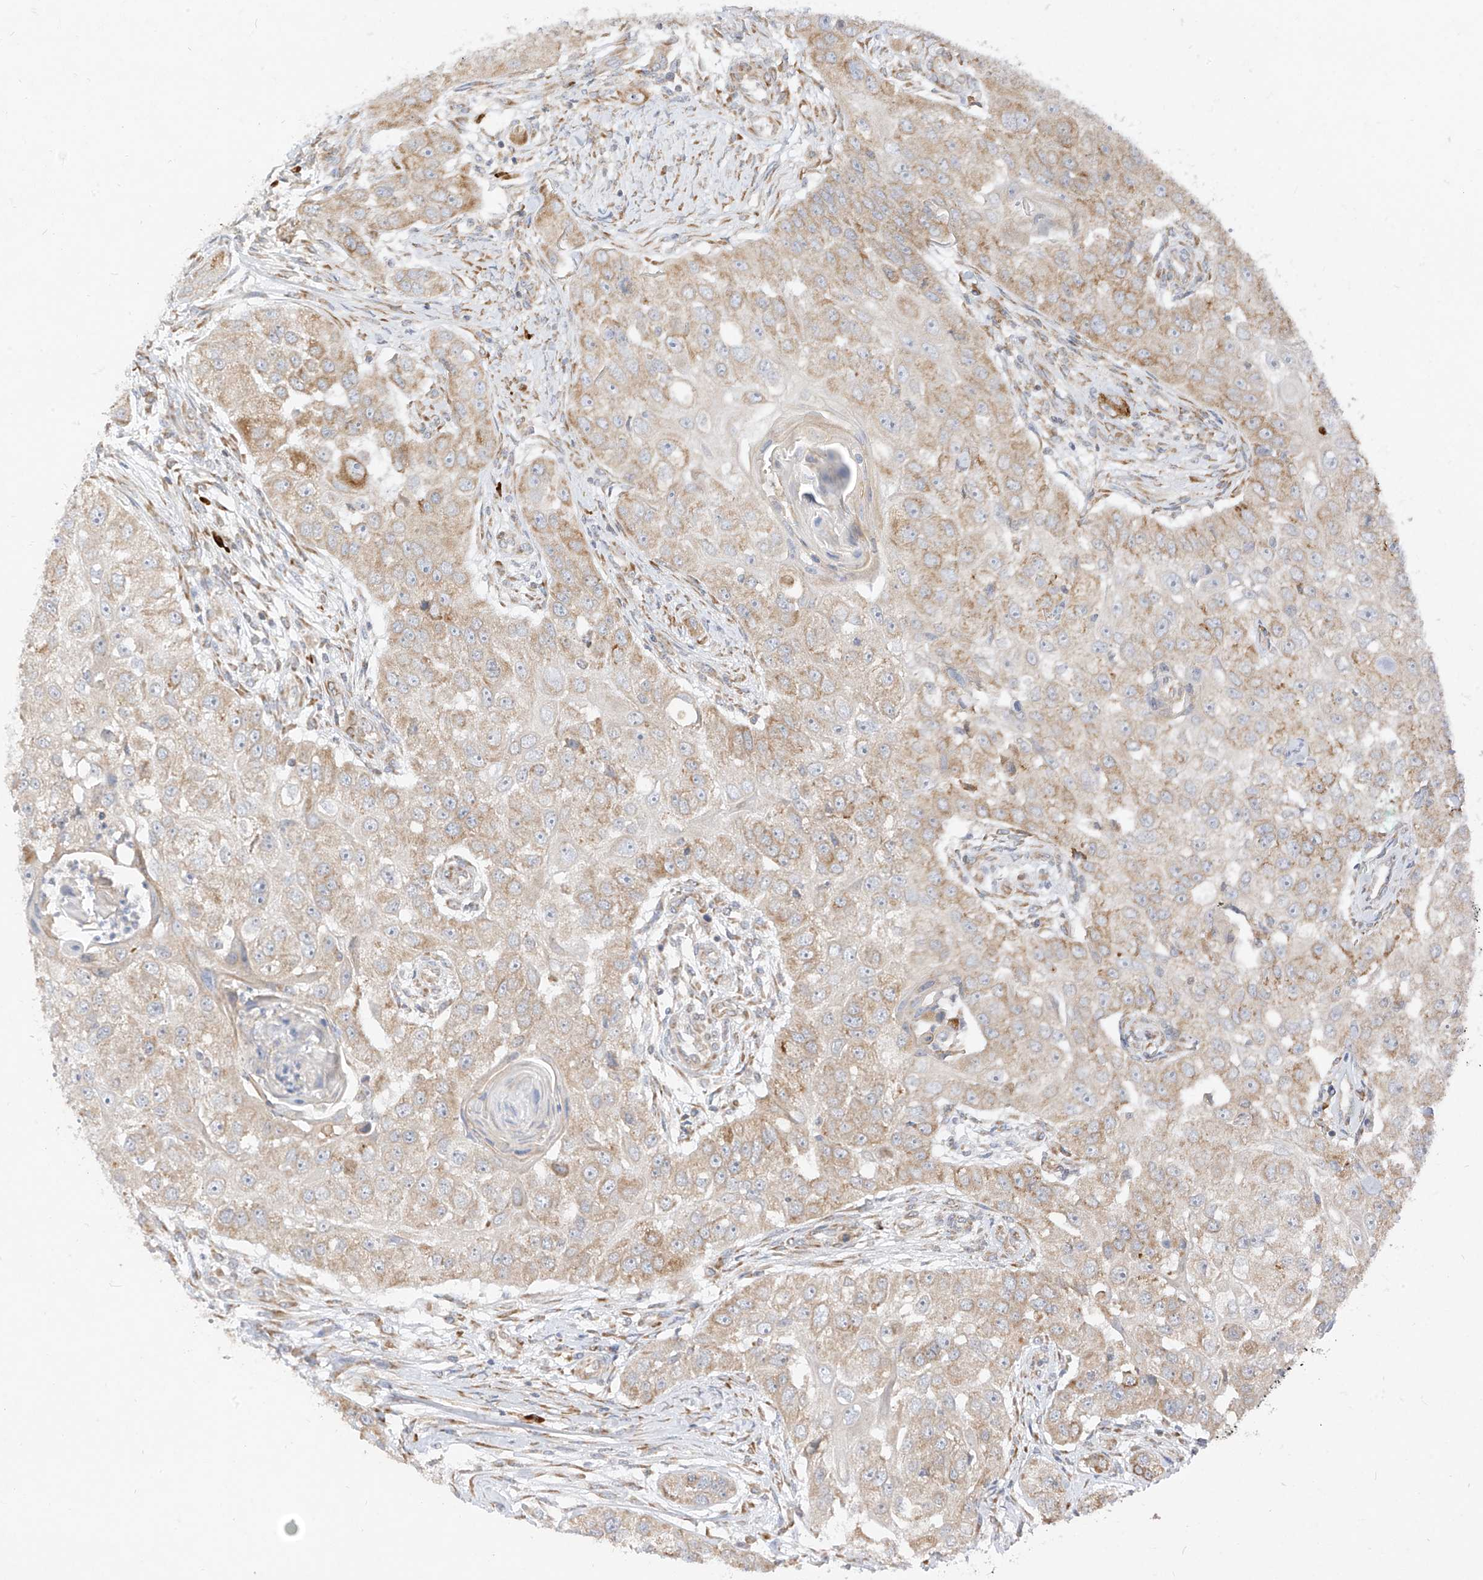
{"staining": {"intensity": "moderate", "quantity": "25%-75%", "location": "cytoplasmic/membranous"}, "tissue": "head and neck cancer", "cell_type": "Tumor cells", "image_type": "cancer", "snomed": [{"axis": "morphology", "description": "Normal tissue, NOS"}, {"axis": "morphology", "description": "Squamous cell carcinoma, NOS"}, {"axis": "topography", "description": "Skeletal muscle"}, {"axis": "topography", "description": "Head-Neck"}], "caption": "Head and neck squamous cell carcinoma stained with DAB immunohistochemistry reveals medium levels of moderate cytoplasmic/membranous expression in about 25%-75% of tumor cells.", "gene": "STT3A", "patient": {"sex": "male", "age": 51}}